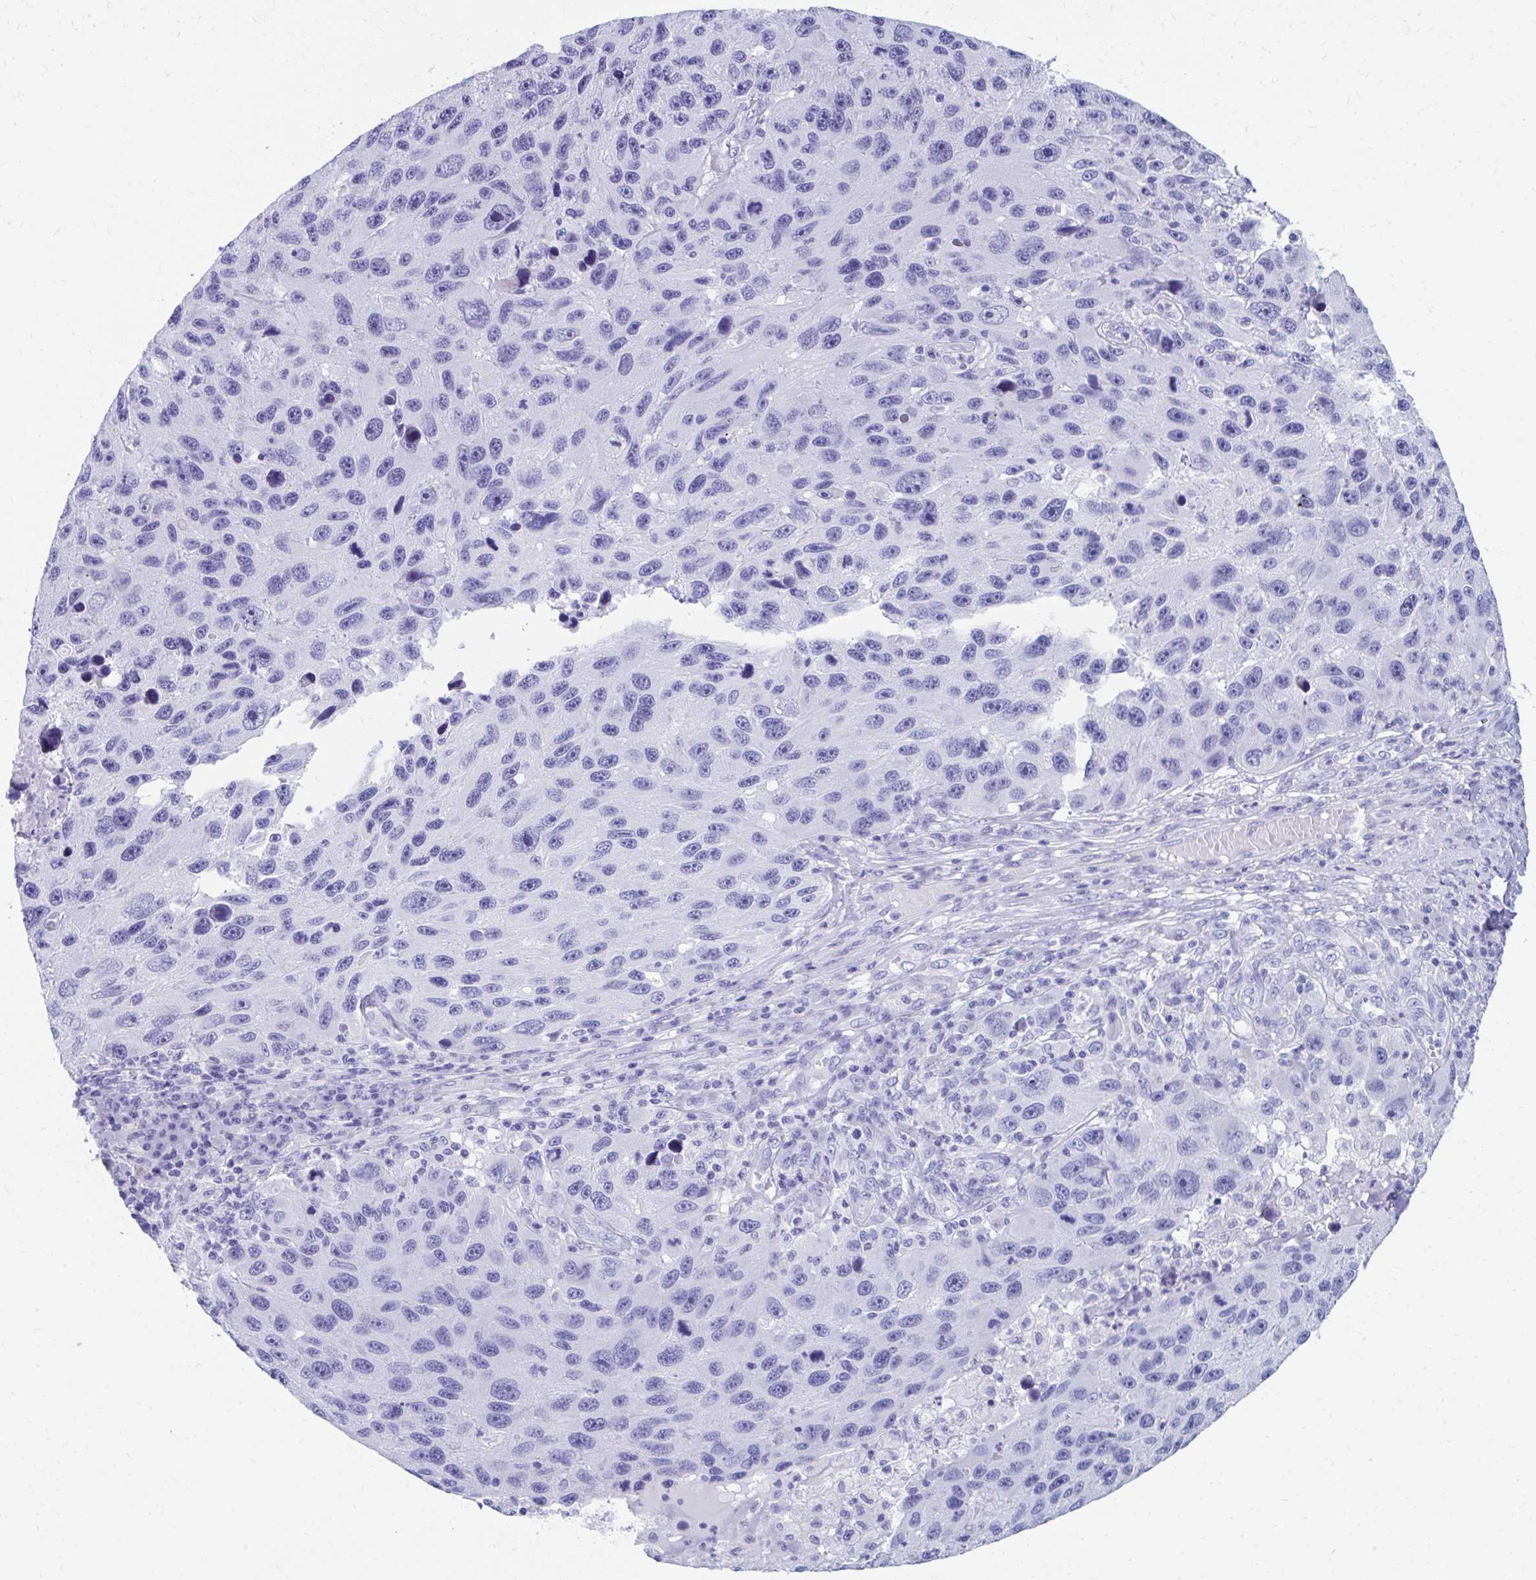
{"staining": {"intensity": "negative", "quantity": "none", "location": "none"}, "tissue": "melanoma", "cell_type": "Tumor cells", "image_type": "cancer", "snomed": [{"axis": "morphology", "description": "Malignant melanoma, NOS"}, {"axis": "topography", "description": "Skin"}], "caption": "Histopathology image shows no significant protein positivity in tumor cells of malignant melanoma.", "gene": "HGD", "patient": {"sex": "male", "age": 53}}